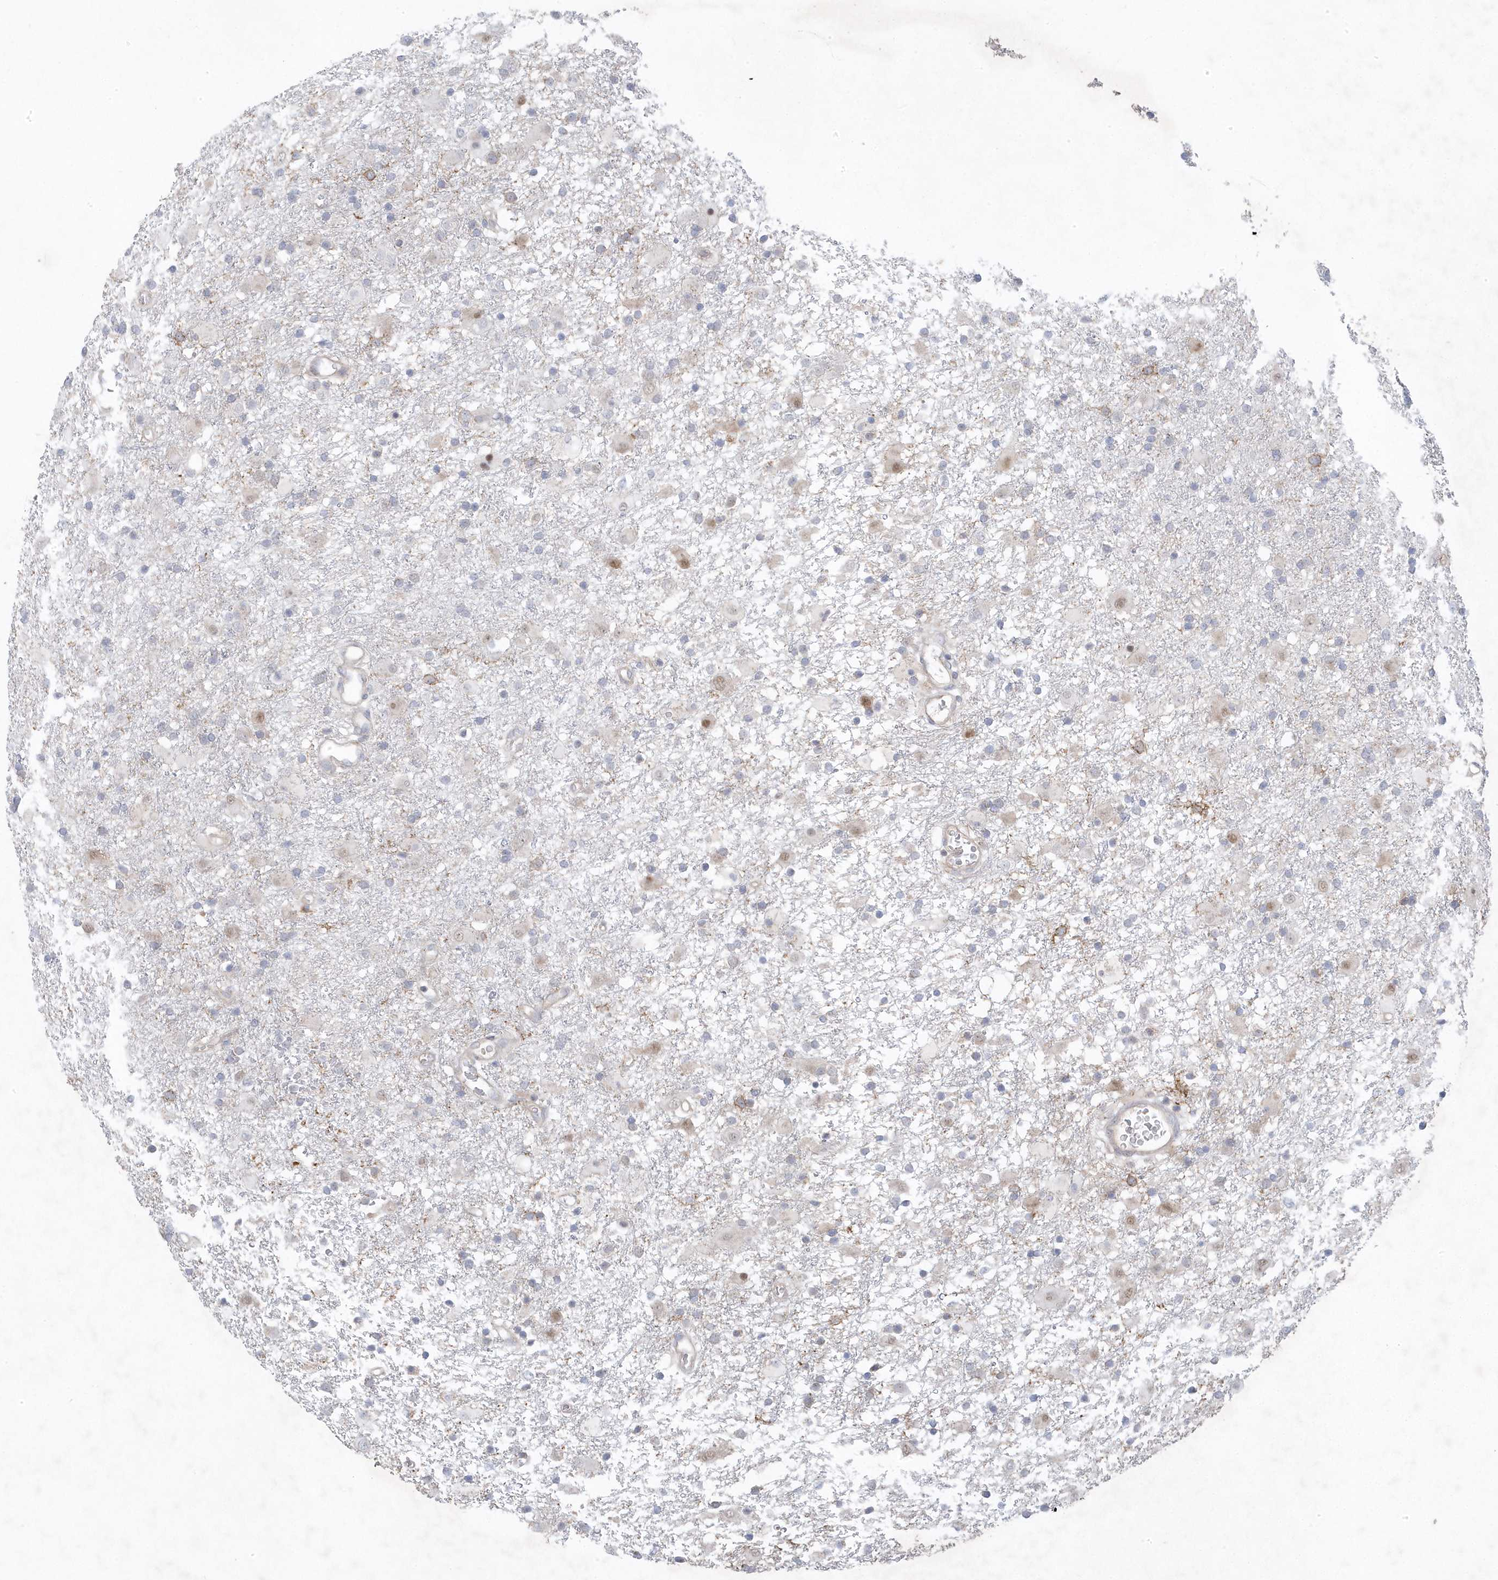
{"staining": {"intensity": "negative", "quantity": "none", "location": "none"}, "tissue": "glioma", "cell_type": "Tumor cells", "image_type": "cancer", "snomed": [{"axis": "morphology", "description": "Glioma, malignant, Low grade"}, {"axis": "topography", "description": "Brain"}], "caption": "Tumor cells are negative for protein expression in human glioma.", "gene": "ANAPC1", "patient": {"sex": "male", "age": 65}}